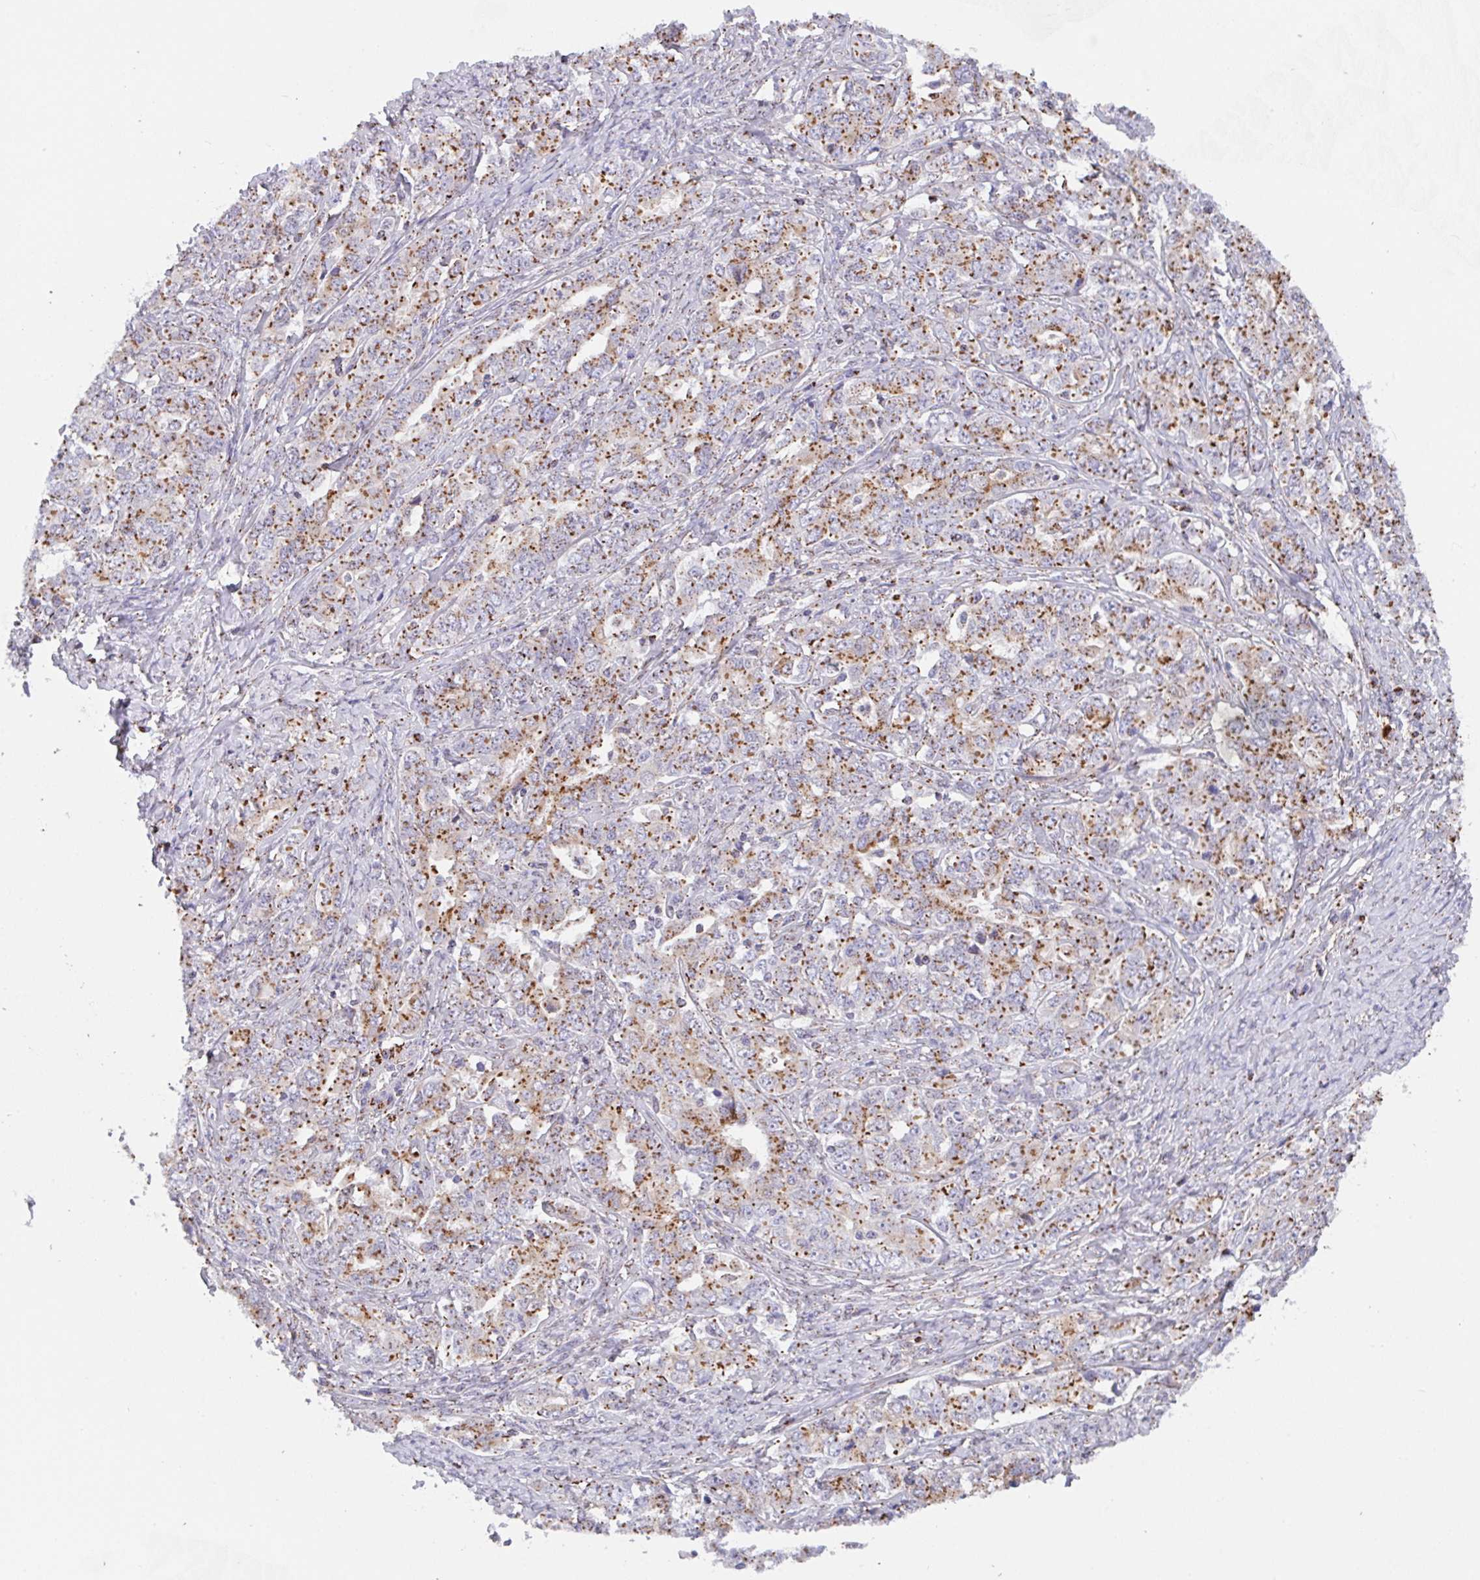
{"staining": {"intensity": "moderate", "quantity": ">75%", "location": "cytoplasmic/membranous"}, "tissue": "ovarian cancer", "cell_type": "Tumor cells", "image_type": "cancer", "snomed": [{"axis": "morphology", "description": "Carcinoma, endometroid"}, {"axis": "topography", "description": "Ovary"}], "caption": "This histopathology image displays ovarian endometroid carcinoma stained with immunohistochemistry to label a protein in brown. The cytoplasmic/membranous of tumor cells show moderate positivity for the protein. Nuclei are counter-stained blue.", "gene": "PROSER3", "patient": {"sex": "female", "age": 62}}